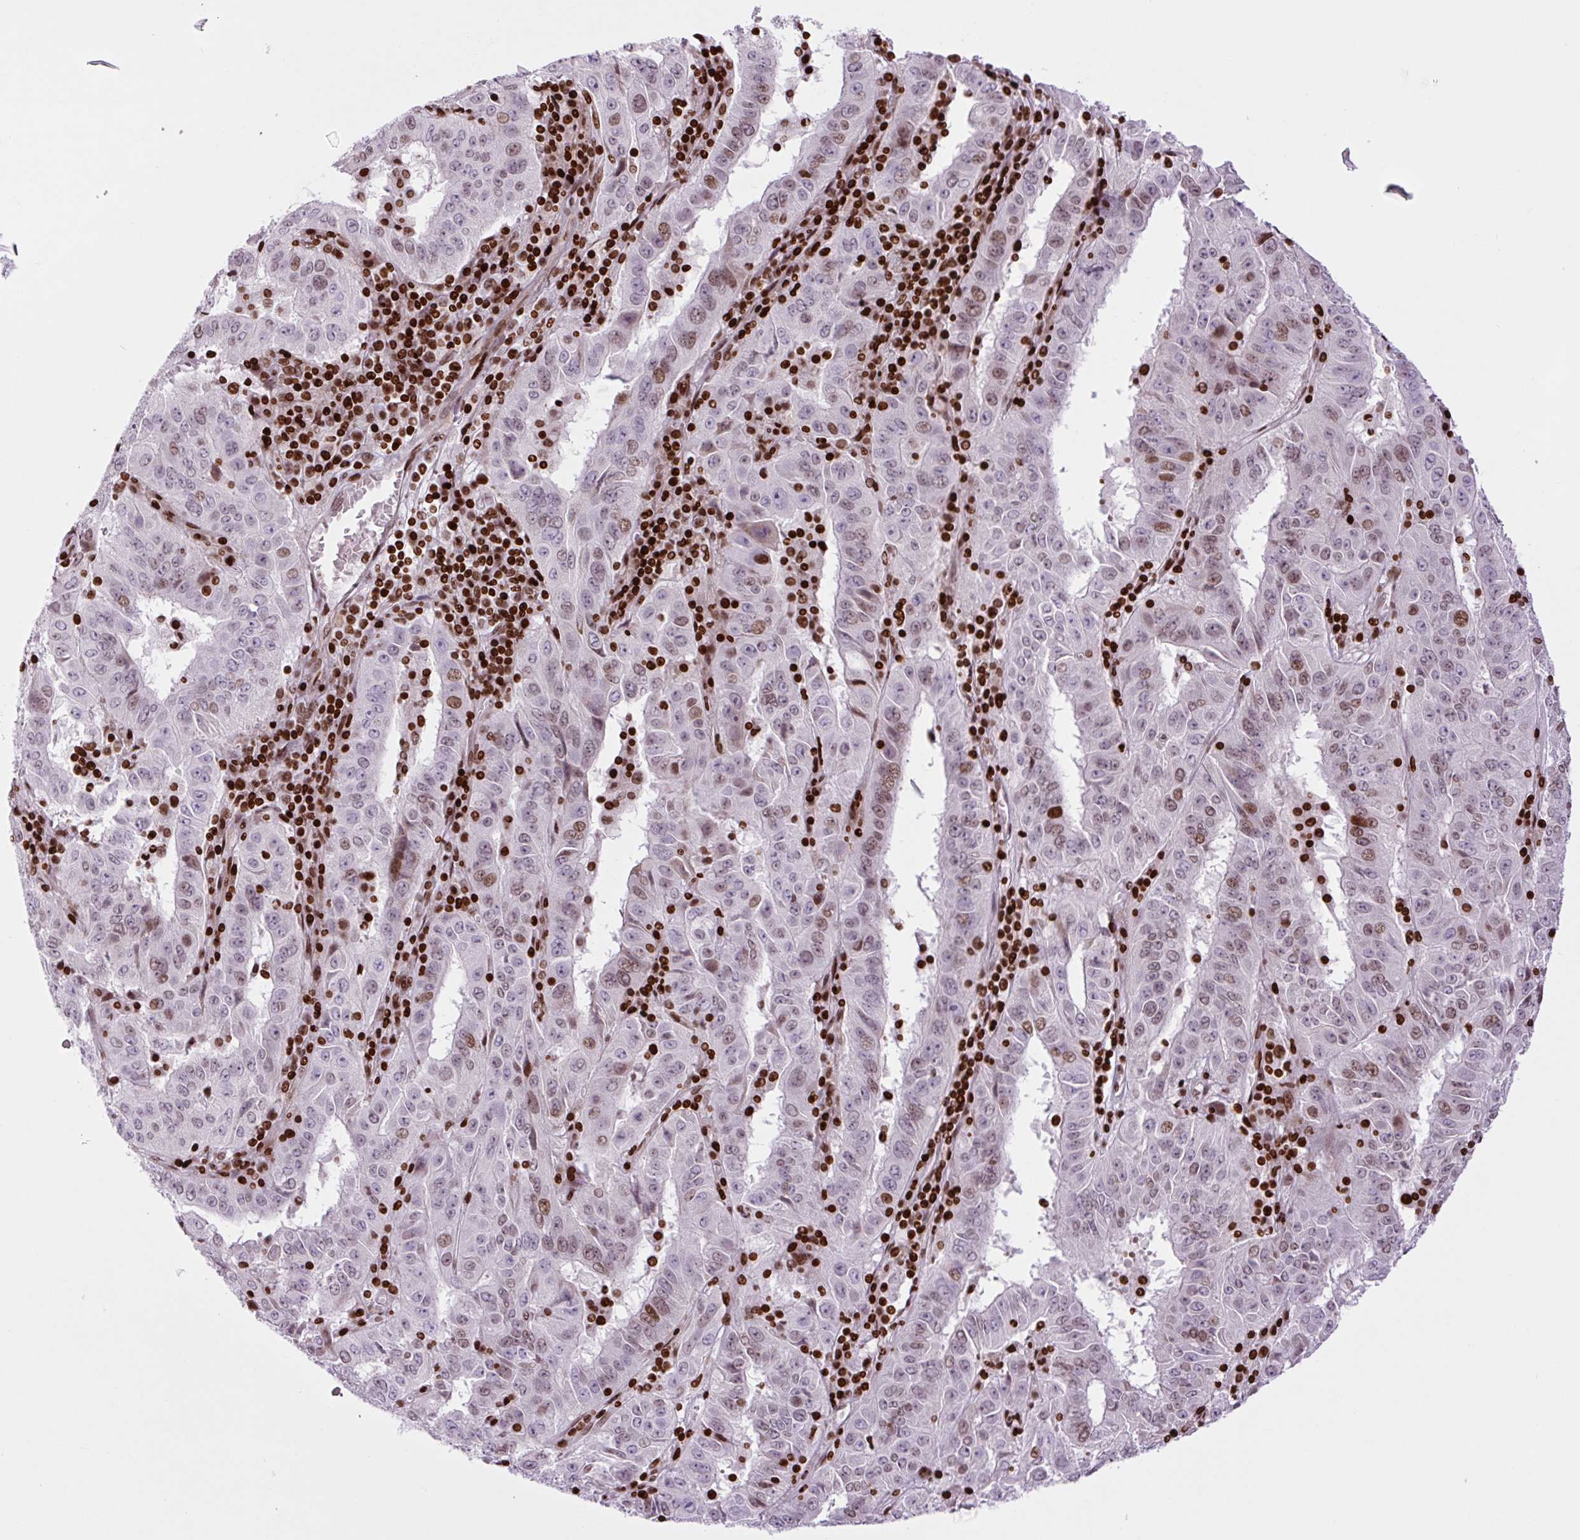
{"staining": {"intensity": "moderate", "quantity": "<25%", "location": "nuclear"}, "tissue": "pancreatic cancer", "cell_type": "Tumor cells", "image_type": "cancer", "snomed": [{"axis": "morphology", "description": "Adenocarcinoma, NOS"}, {"axis": "topography", "description": "Pancreas"}], "caption": "Human pancreatic adenocarcinoma stained for a protein (brown) shows moderate nuclear positive staining in approximately <25% of tumor cells.", "gene": "H1-3", "patient": {"sex": "male", "age": 63}}